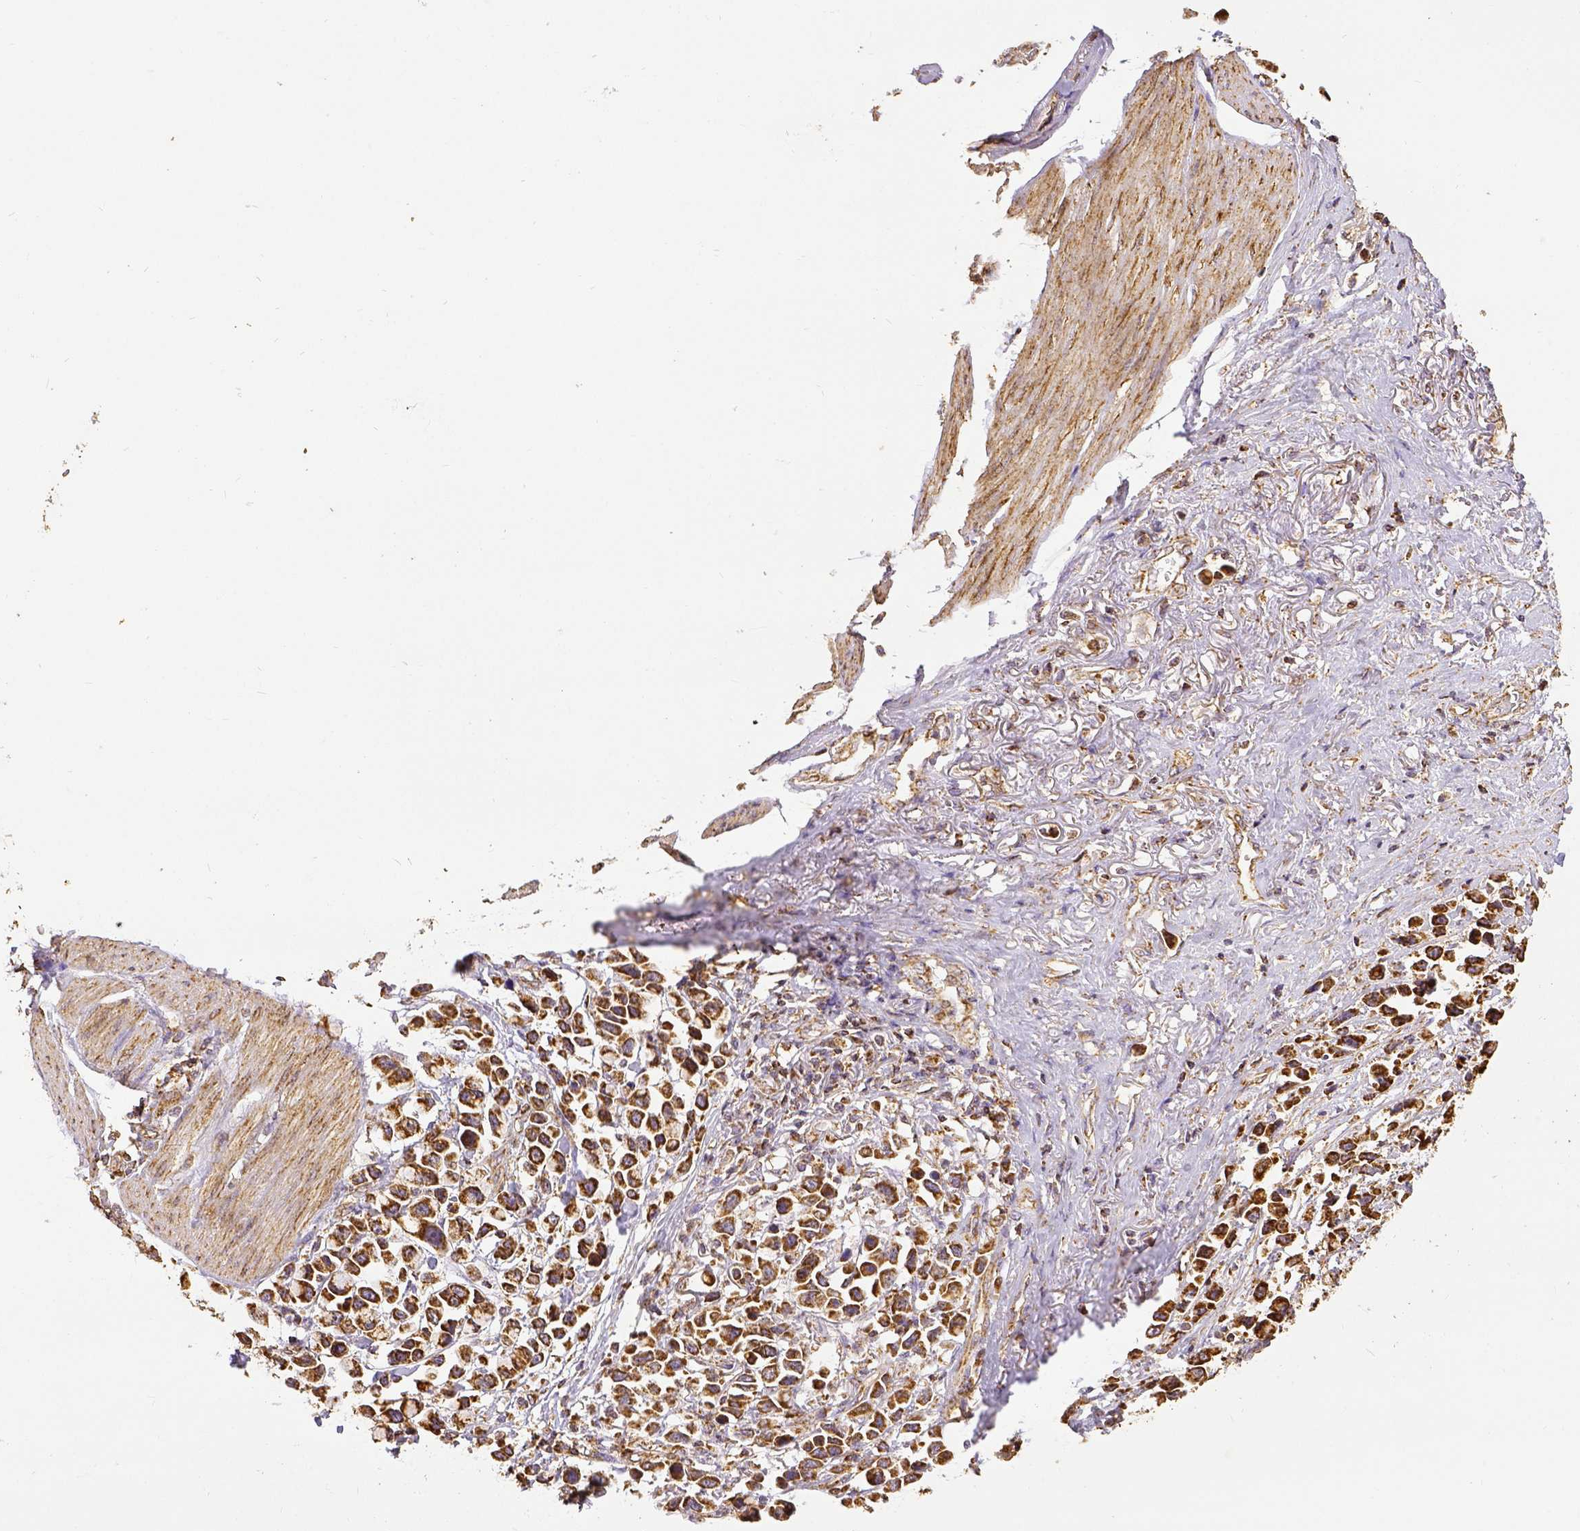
{"staining": {"intensity": "strong", "quantity": ">75%", "location": "cytoplasmic/membranous"}, "tissue": "stomach cancer", "cell_type": "Tumor cells", "image_type": "cancer", "snomed": [{"axis": "morphology", "description": "Adenocarcinoma, NOS"}, {"axis": "topography", "description": "Stomach"}], "caption": "DAB (3,3'-diaminobenzidine) immunohistochemical staining of human adenocarcinoma (stomach) displays strong cytoplasmic/membranous protein staining in approximately >75% of tumor cells.", "gene": "SDHB", "patient": {"sex": "female", "age": 81}}